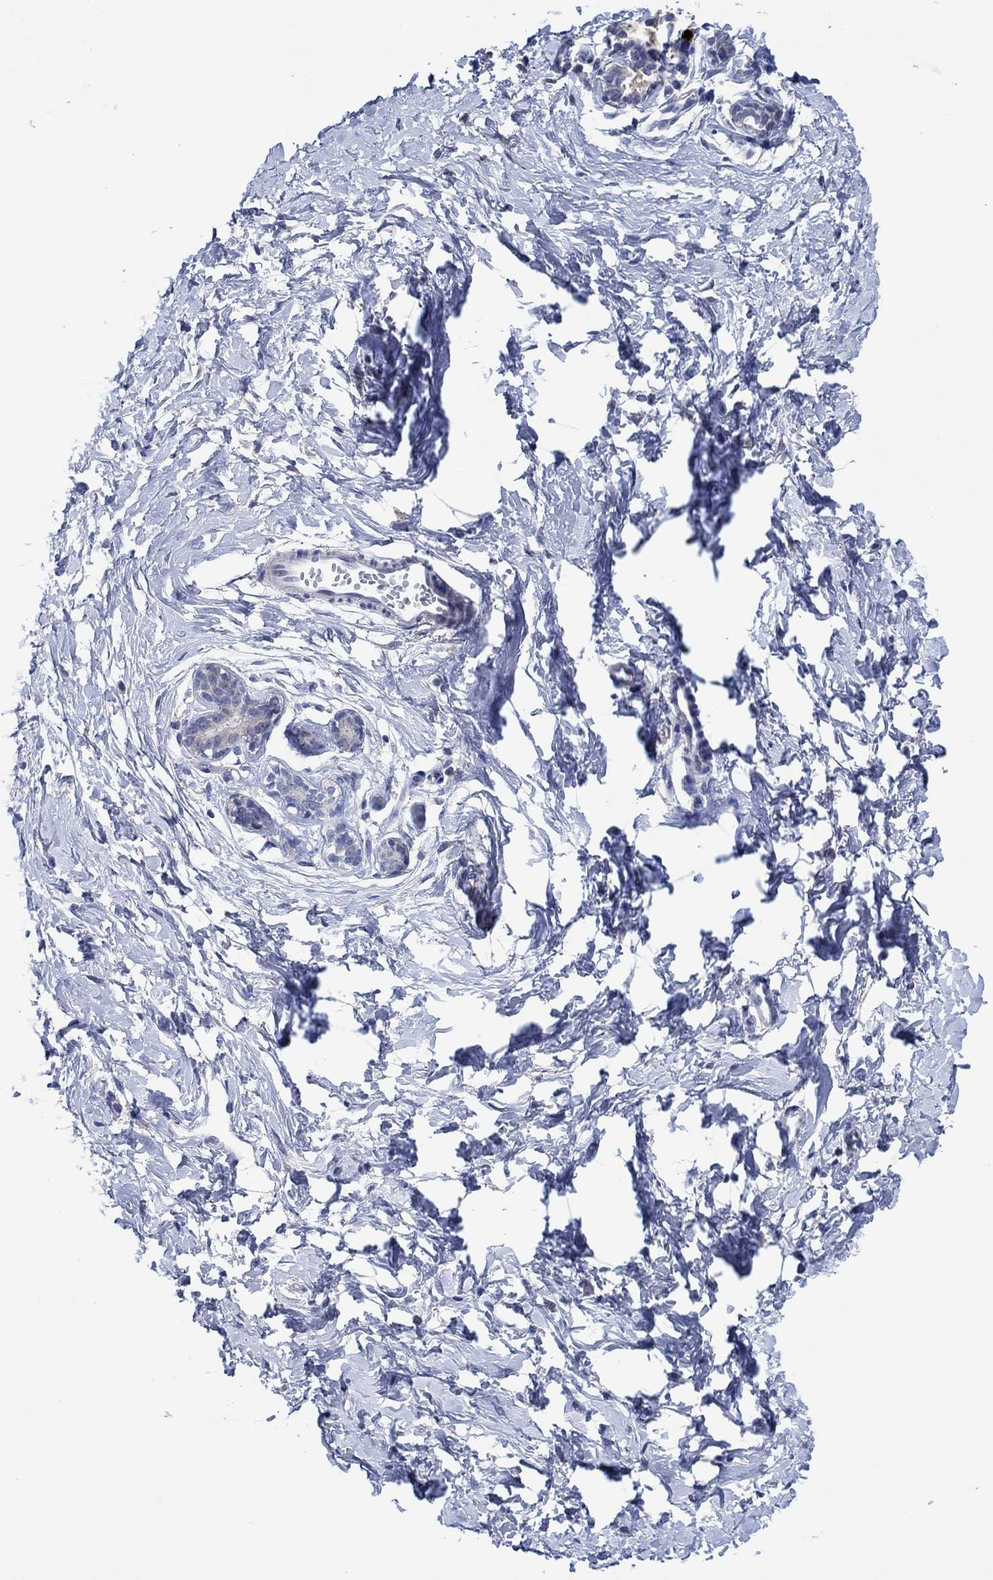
{"staining": {"intensity": "negative", "quantity": "none", "location": "none"}, "tissue": "breast", "cell_type": "Adipocytes", "image_type": "normal", "snomed": [{"axis": "morphology", "description": "Normal tissue, NOS"}, {"axis": "topography", "description": "Breast"}], "caption": "This is an immunohistochemistry micrograph of normal breast. There is no staining in adipocytes.", "gene": "PRRT3", "patient": {"sex": "female", "age": 37}}